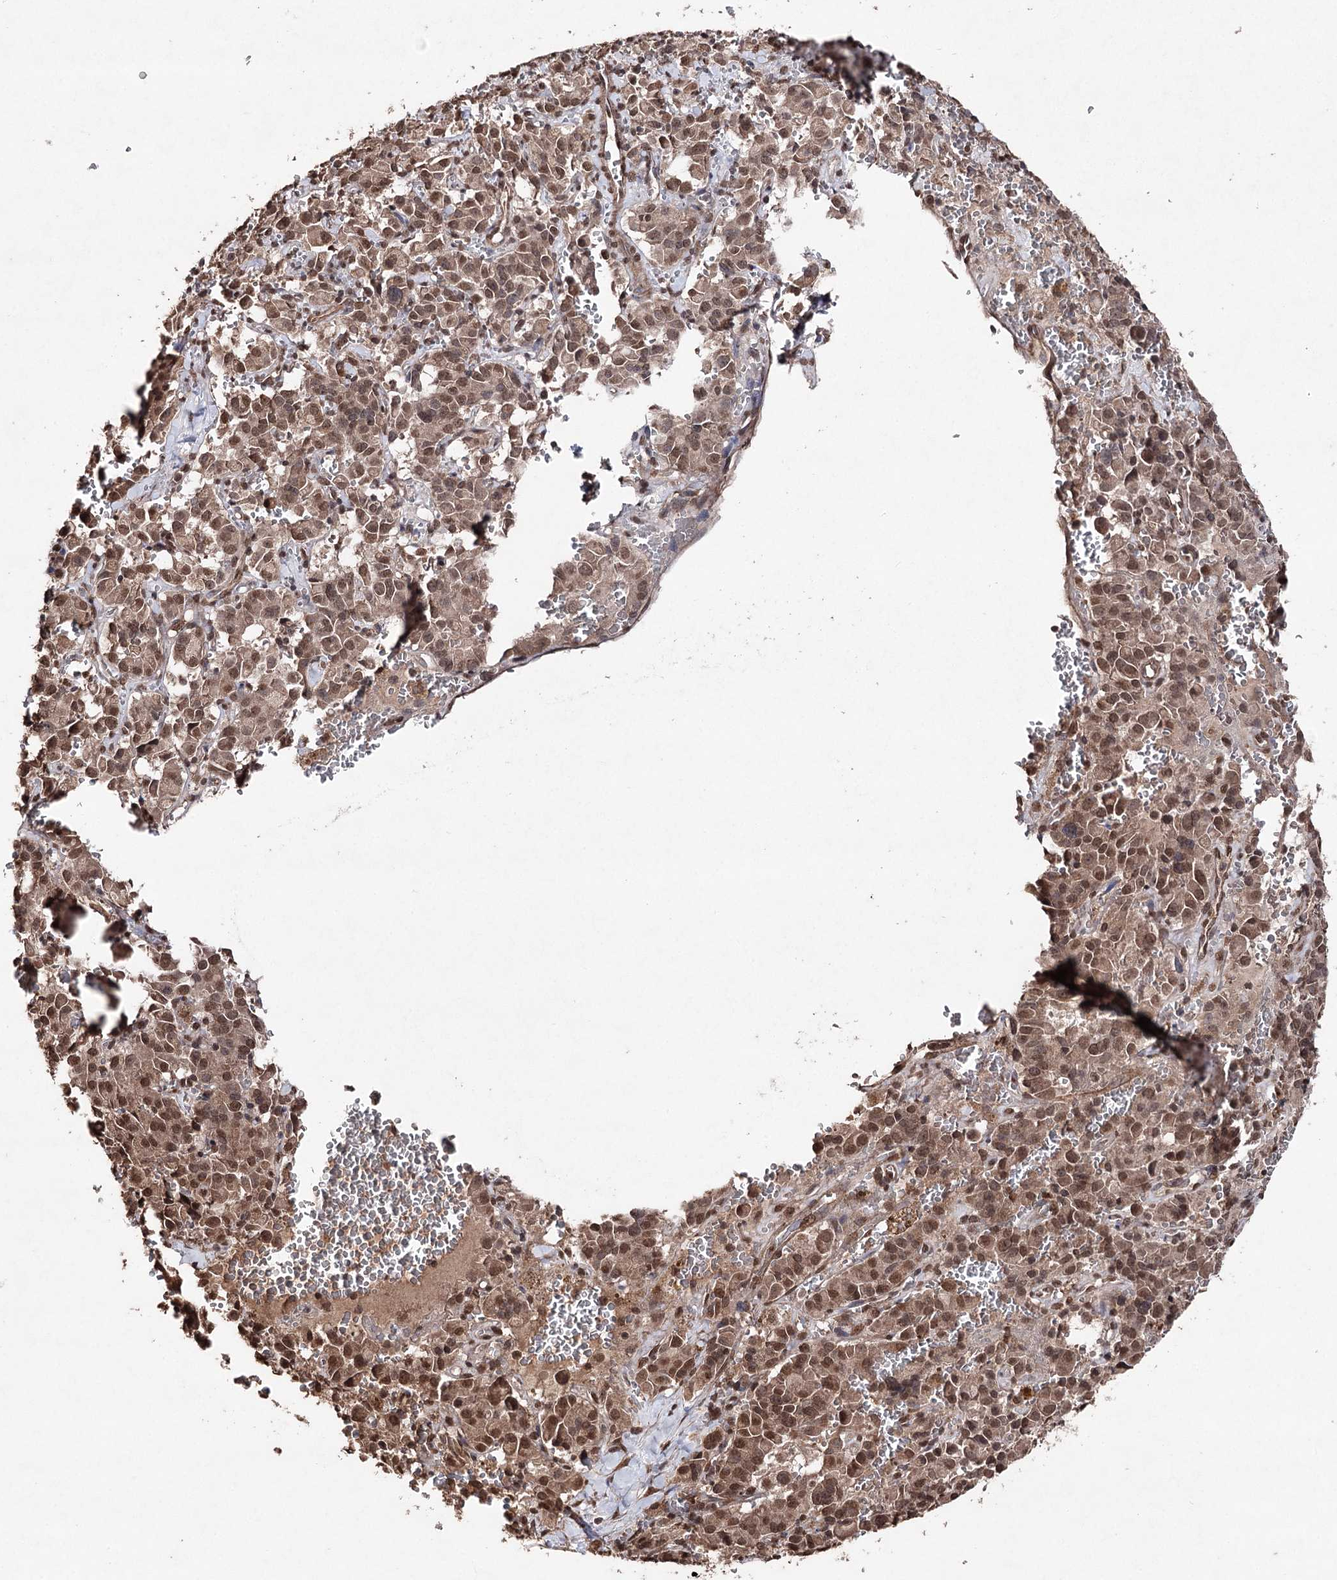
{"staining": {"intensity": "moderate", "quantity": ">75%", "location": "cytoplasmic/membranous,nuclear"}, "tissue": "pancreatic cancer", "cell_type": "Tumor cells", "image_type": "cancer", "snomed": [{"axis": "morphology", "description": "Adenocarcinoma, NOS"}, {"axis": "topography", "description": "Pancreas"}], "caption": "Immunohistochemical staining of human pancreatic adenocarcinoma displays medium levels of moderate cytoplasmic/membranous and nuclear positivity in about >75% of tumor cells.", "gene": "ATG14", "patient": {"sex": "male", "age": 65}}